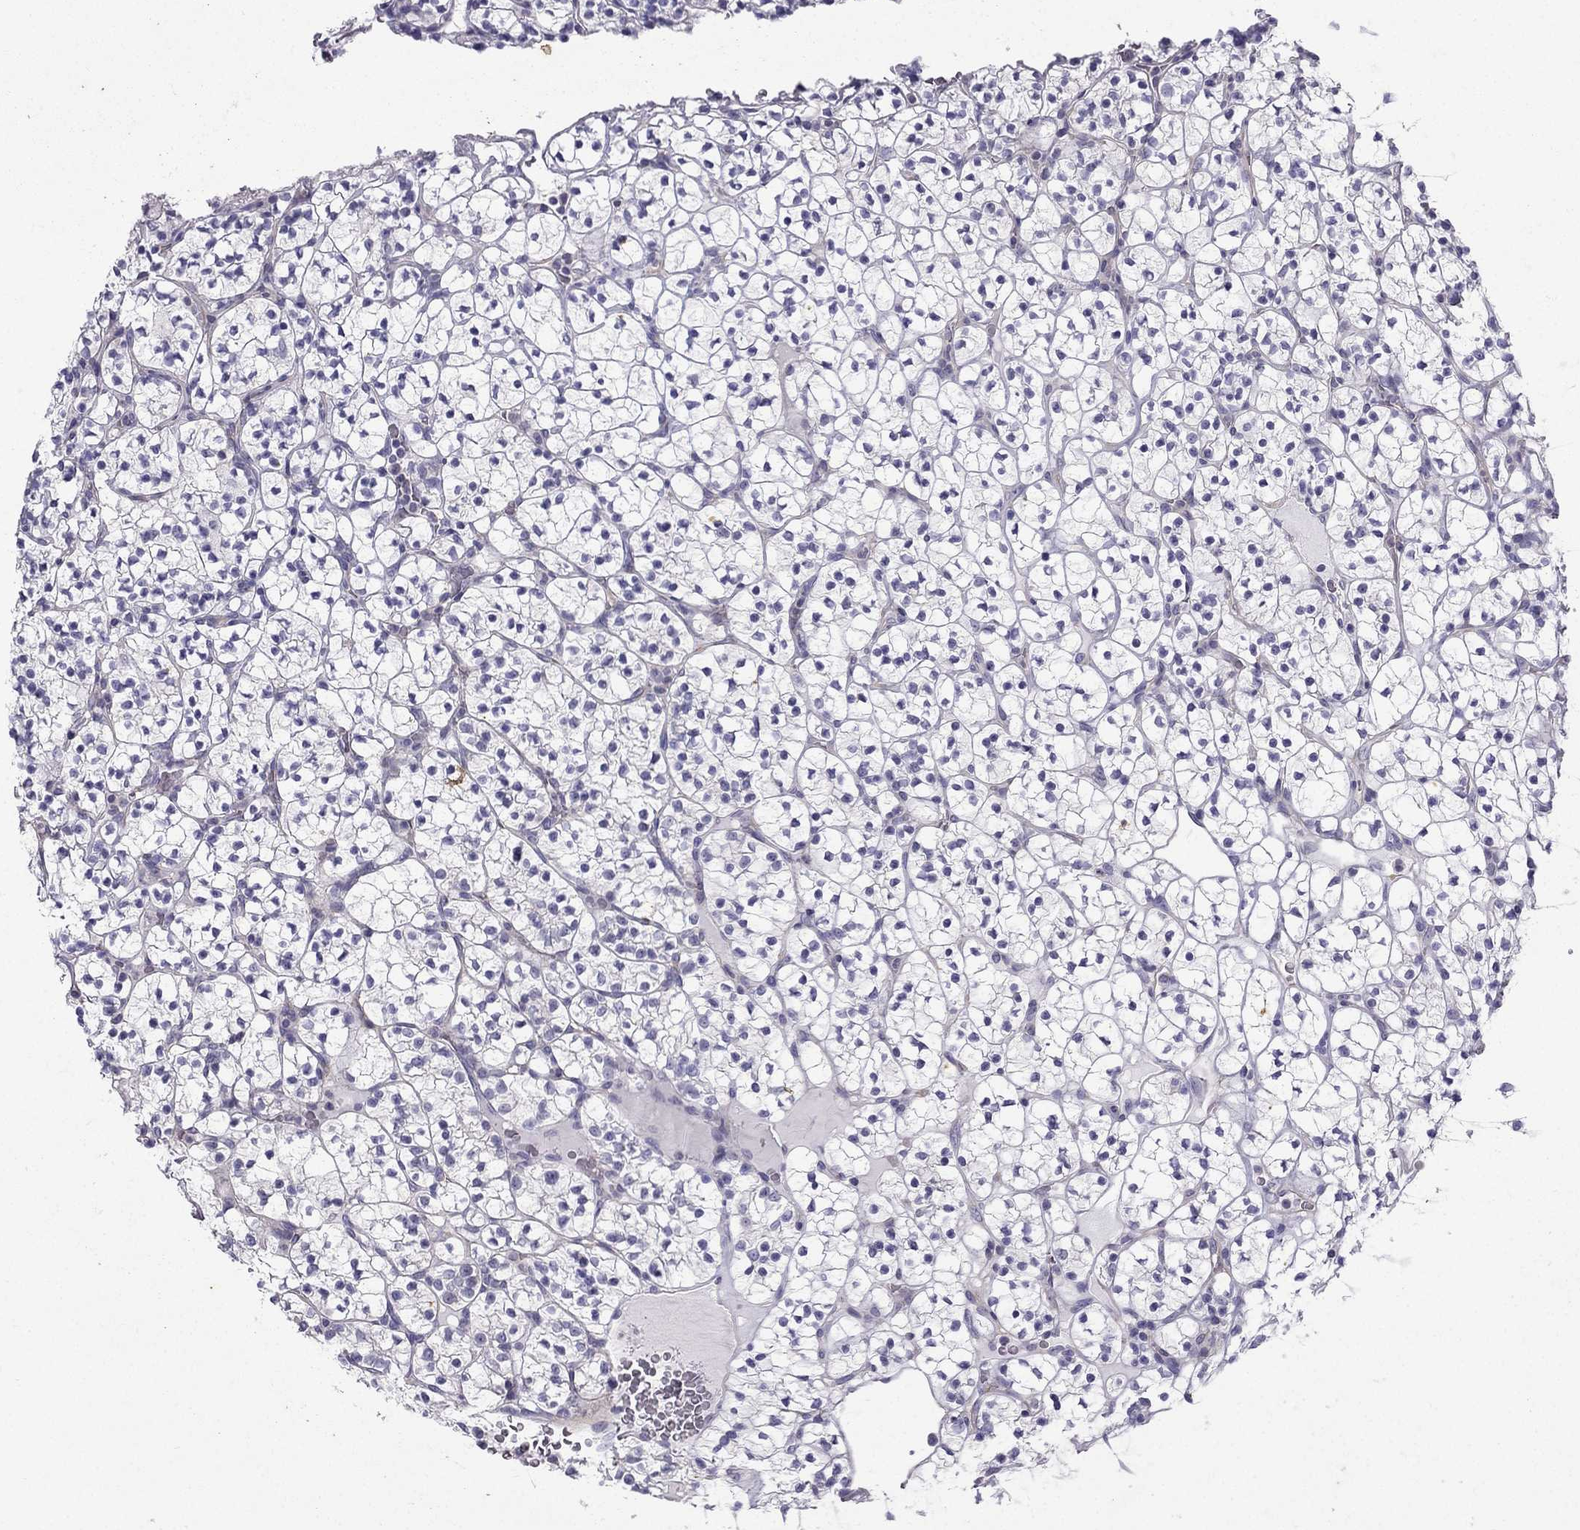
{"staining": {"intensity": "negative", "quantity": "none", "location": "none"}, "tissue": "renal cancer", "cell_type": "Tumor cells", "image_type": "cancer", "snomed": [{"axis": "morphology", "description": "Adenocarcinoma, NOS"}, {"axis": "topography", "description": "Kidney"}], "caption": "High power microscopy photomicrograph of an immunohistochemistry (IHC) histopathology image of renal adenocarcinoma, revealing no significant positivity in tumor cells. (DAB (3,3'-diaminobenzidine) immunohistochemistry, high magnification).", "gene": "GJA8", "patient": {"sex": "female", "age": 89}}